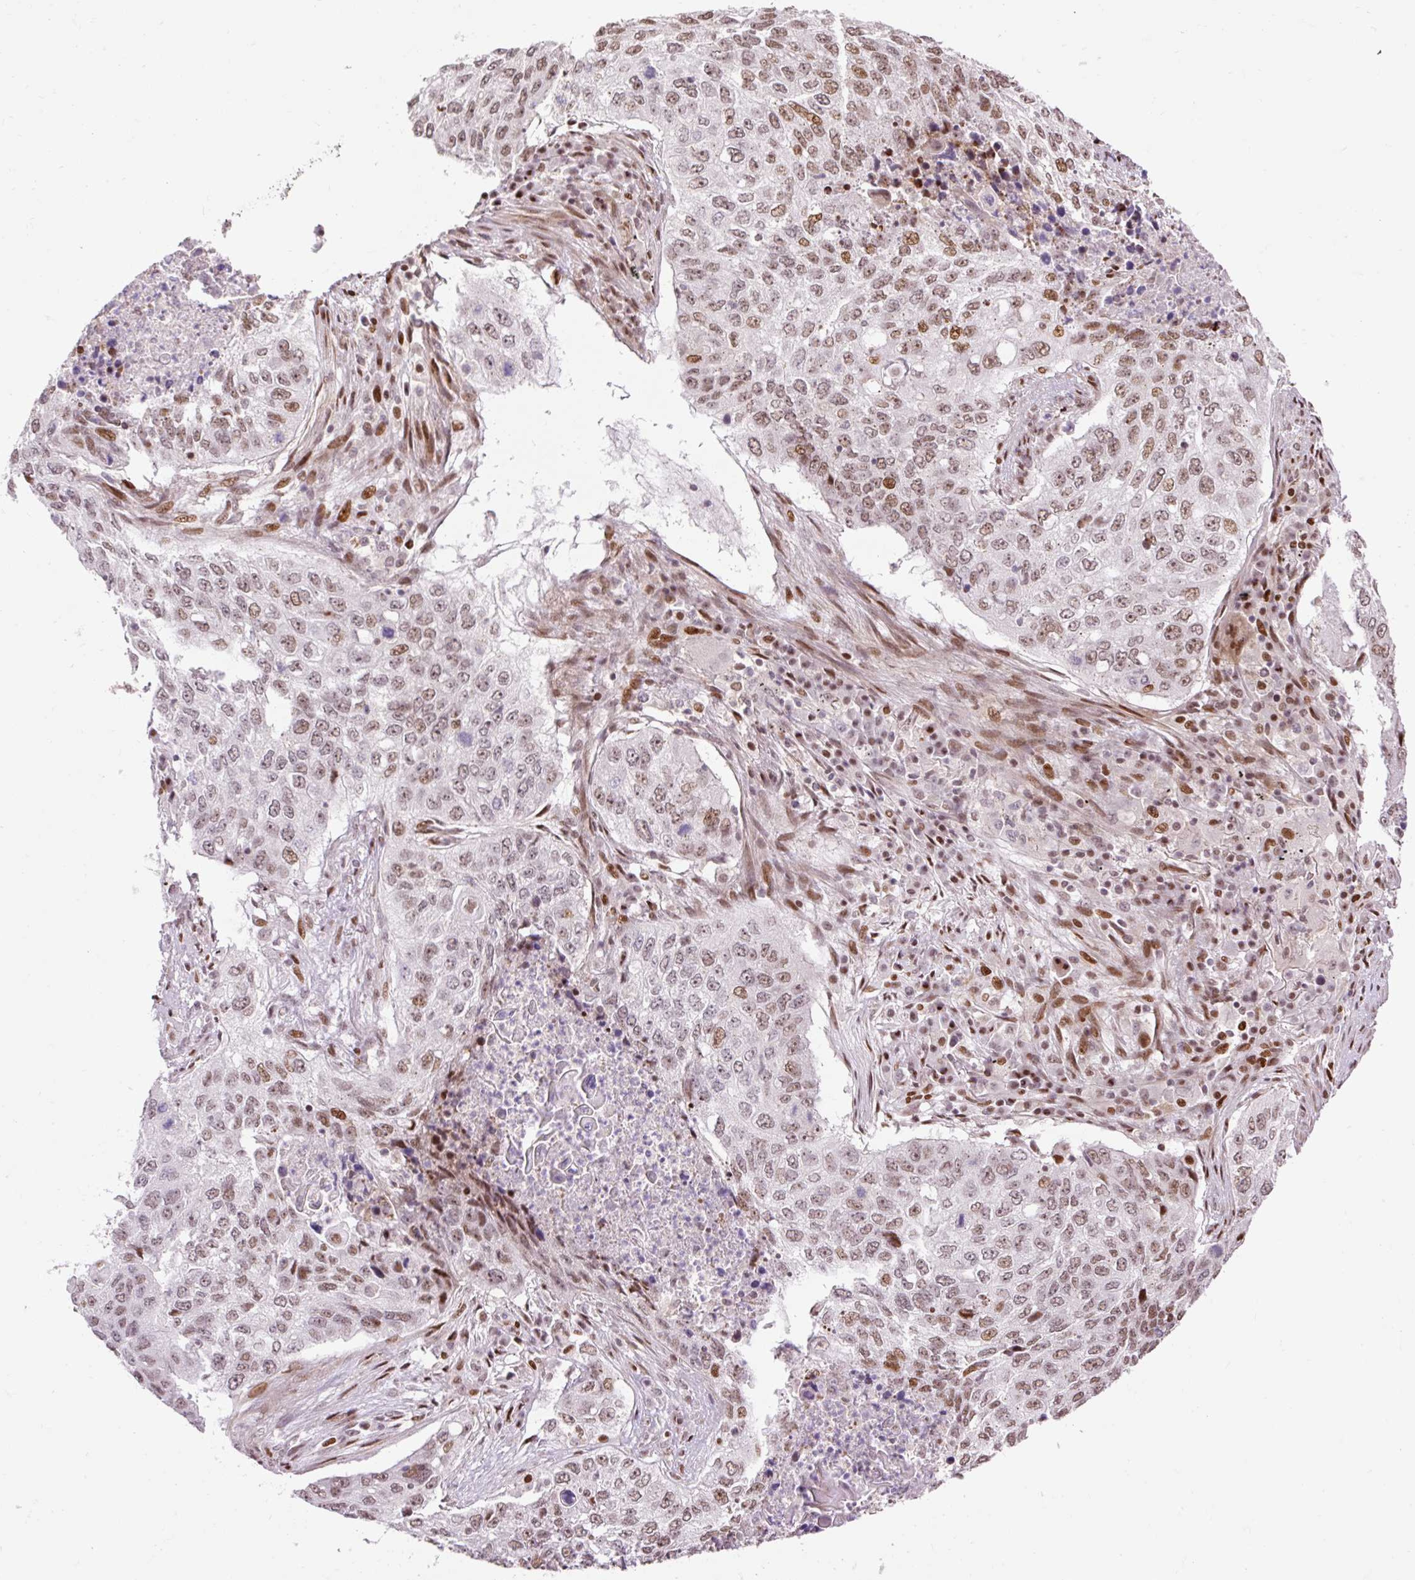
{"staining": {"intensity": "moderate", "quantity": ">75%", "location": "nuclear"}, "tissue": "lung cancer", "cell_type": "Tumor cells", "image_type": "cancer", "snomed": [{"axis": "morphology", "description": "Squamous cell carcinoma, NOS"}, {"axis": "topography", "description": "Lung"}], "caption": "An image of human lung cancer (squamous cell carcinoma) stained for a protein demonstrates moderate nuclear brown staining in tumor cells.", "gene": "RIPPLY3", "patient": {"sex": "female", "age": 63}}